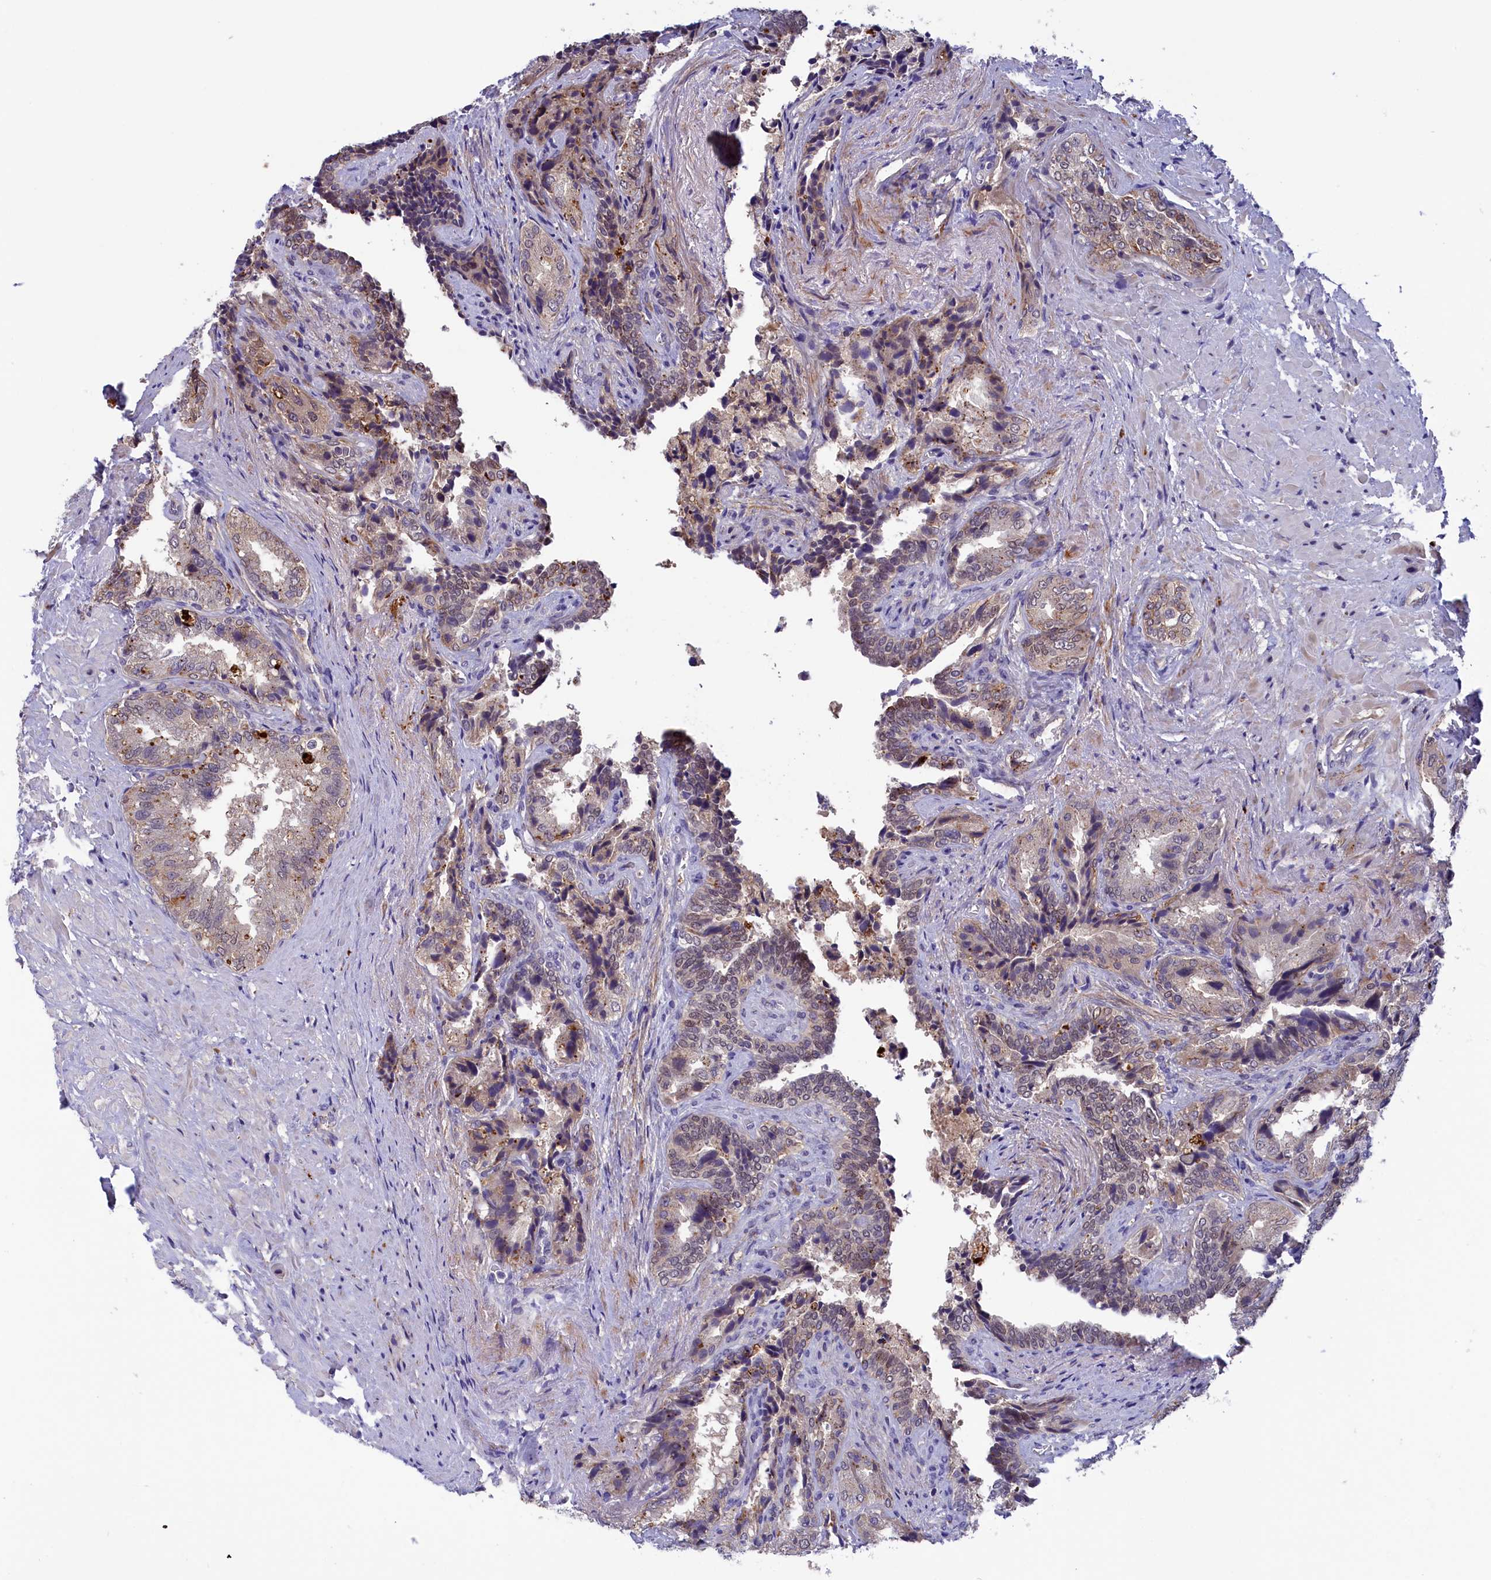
{"staining": {"intensity": "weak", "quantity": "25%-75%", "location": "cytoplasmic/membranous"}, "tissue": "seminal vesicle", "cell_type": "Glandular cells", "image_type": "normal", "snomed": [{"axis": "morphology", "description": "Normal tissue, NOS"}, {"axis": "topography", "description": "Seminal veicle"}, {"axis": "topography", "description": "Peripheral nerve tissue"}], "caption": "Immunohistochemistry of unremarkable human seminal vesicle reveals low levels of weak cytoplasmic/membranous staining in approximately 25%-75% of glandular cells. (DAB (3,3'-diaminobenzidine) IHC, brown staining for protein, blue staining for nuclei).", "gene": "STYX", "patient": {"sex": "male", "age": 63}}